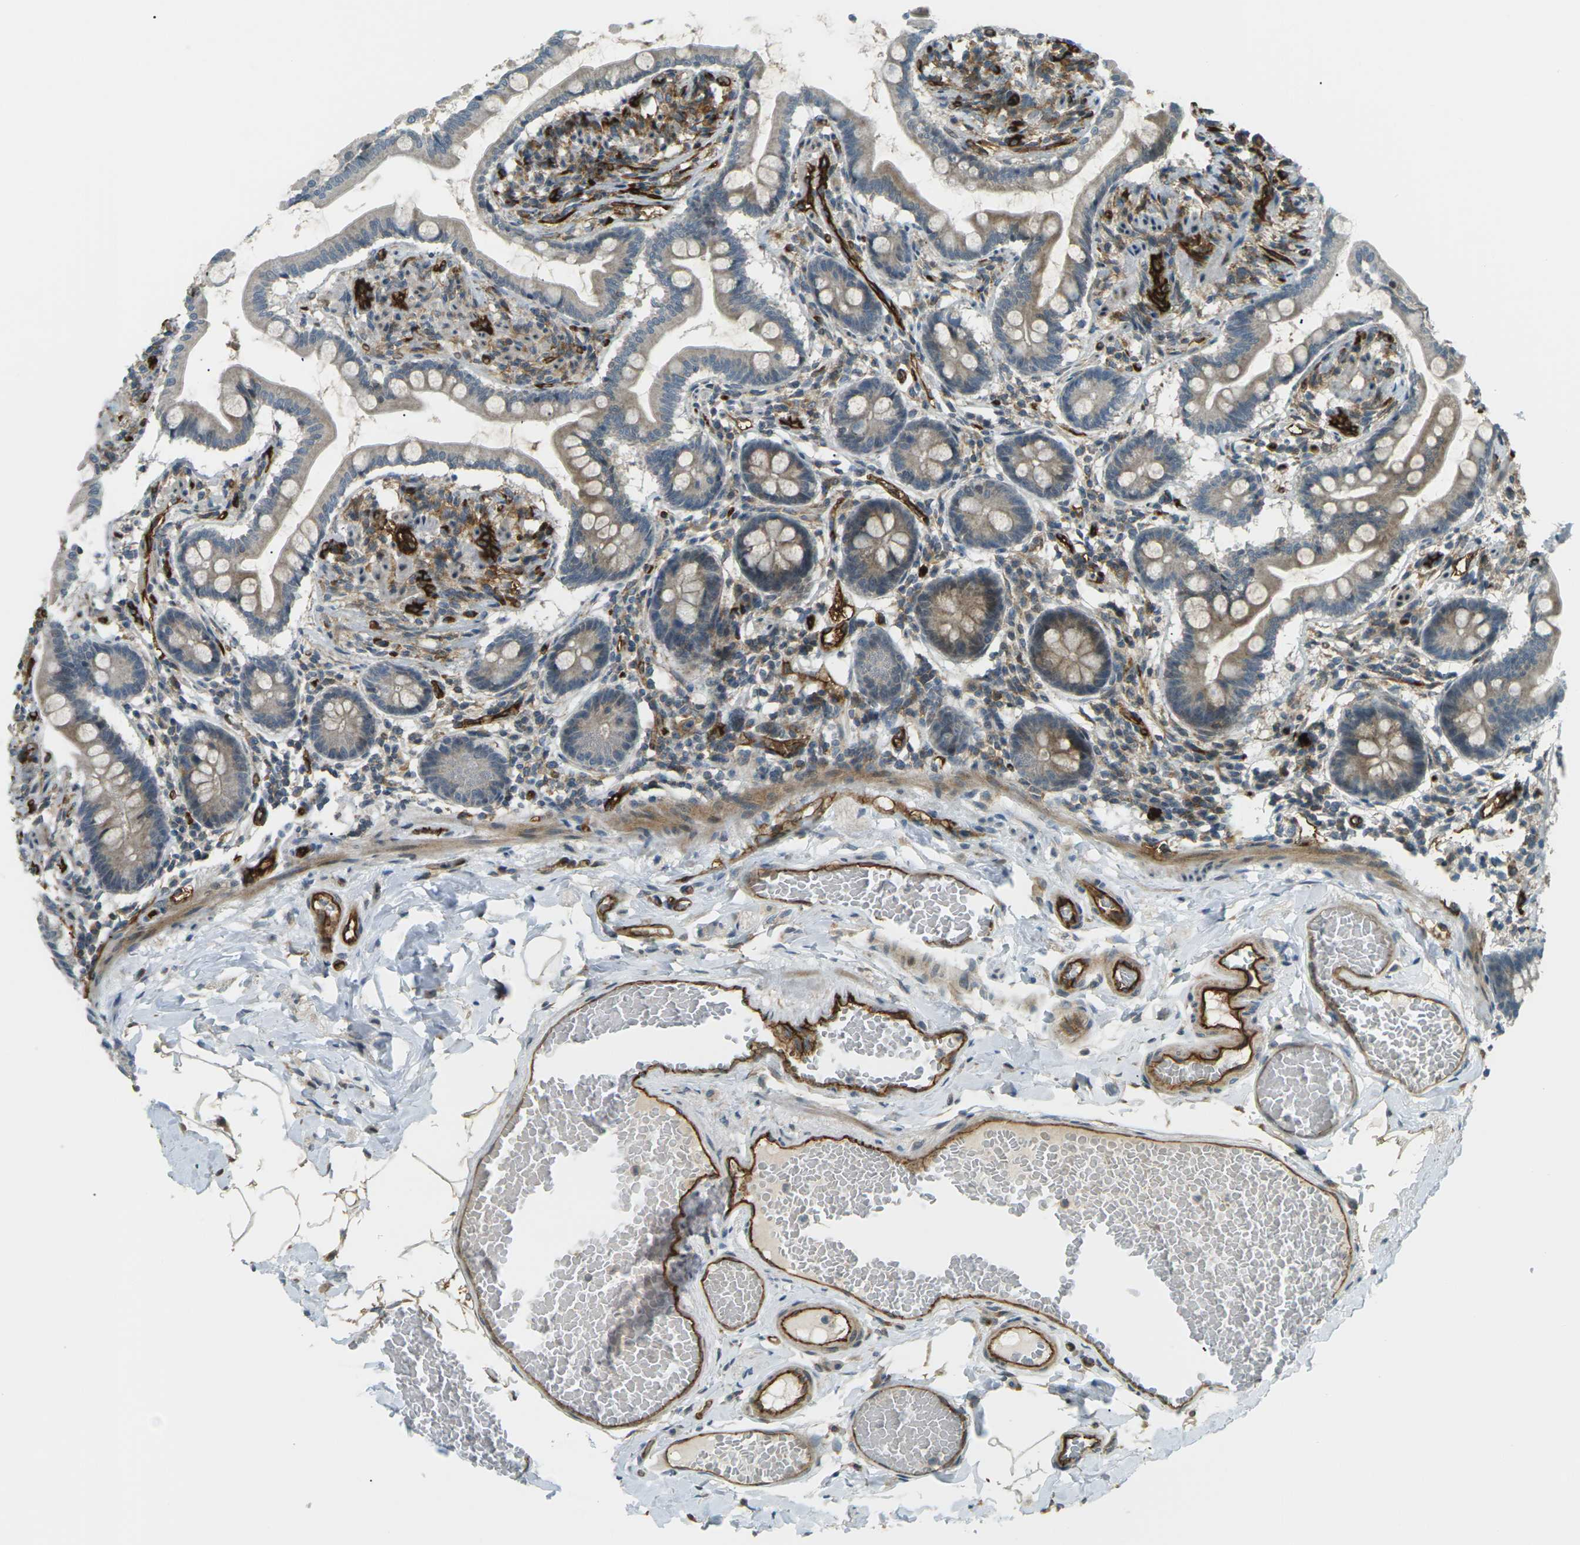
{"staining": {"intensity": "moderate", "quantity": ">75%", "location": "cytoplasmic/membranous"}, "tissue": "small intestine", "cell_type": "Glandular cells", "image_type": "normal", "snomed": [{"axis": "morphology", "description": "Normal tissue, NOS"}, {"axis": "topography", "description": "Small intestine"}], "caption": "Immunohistochemistry (IHC) histopathology image of unremarkable small intestine: human small intestine stained using immunohistochemistry shows medium levels of moderate protein expression localized specifically in the cytoplasmic/membranous of glandular cells, appearing as a cytoplasmic/membranous brown color.", "gene": "S1PR1", "patient": {"sex": "male", "age": 41}}